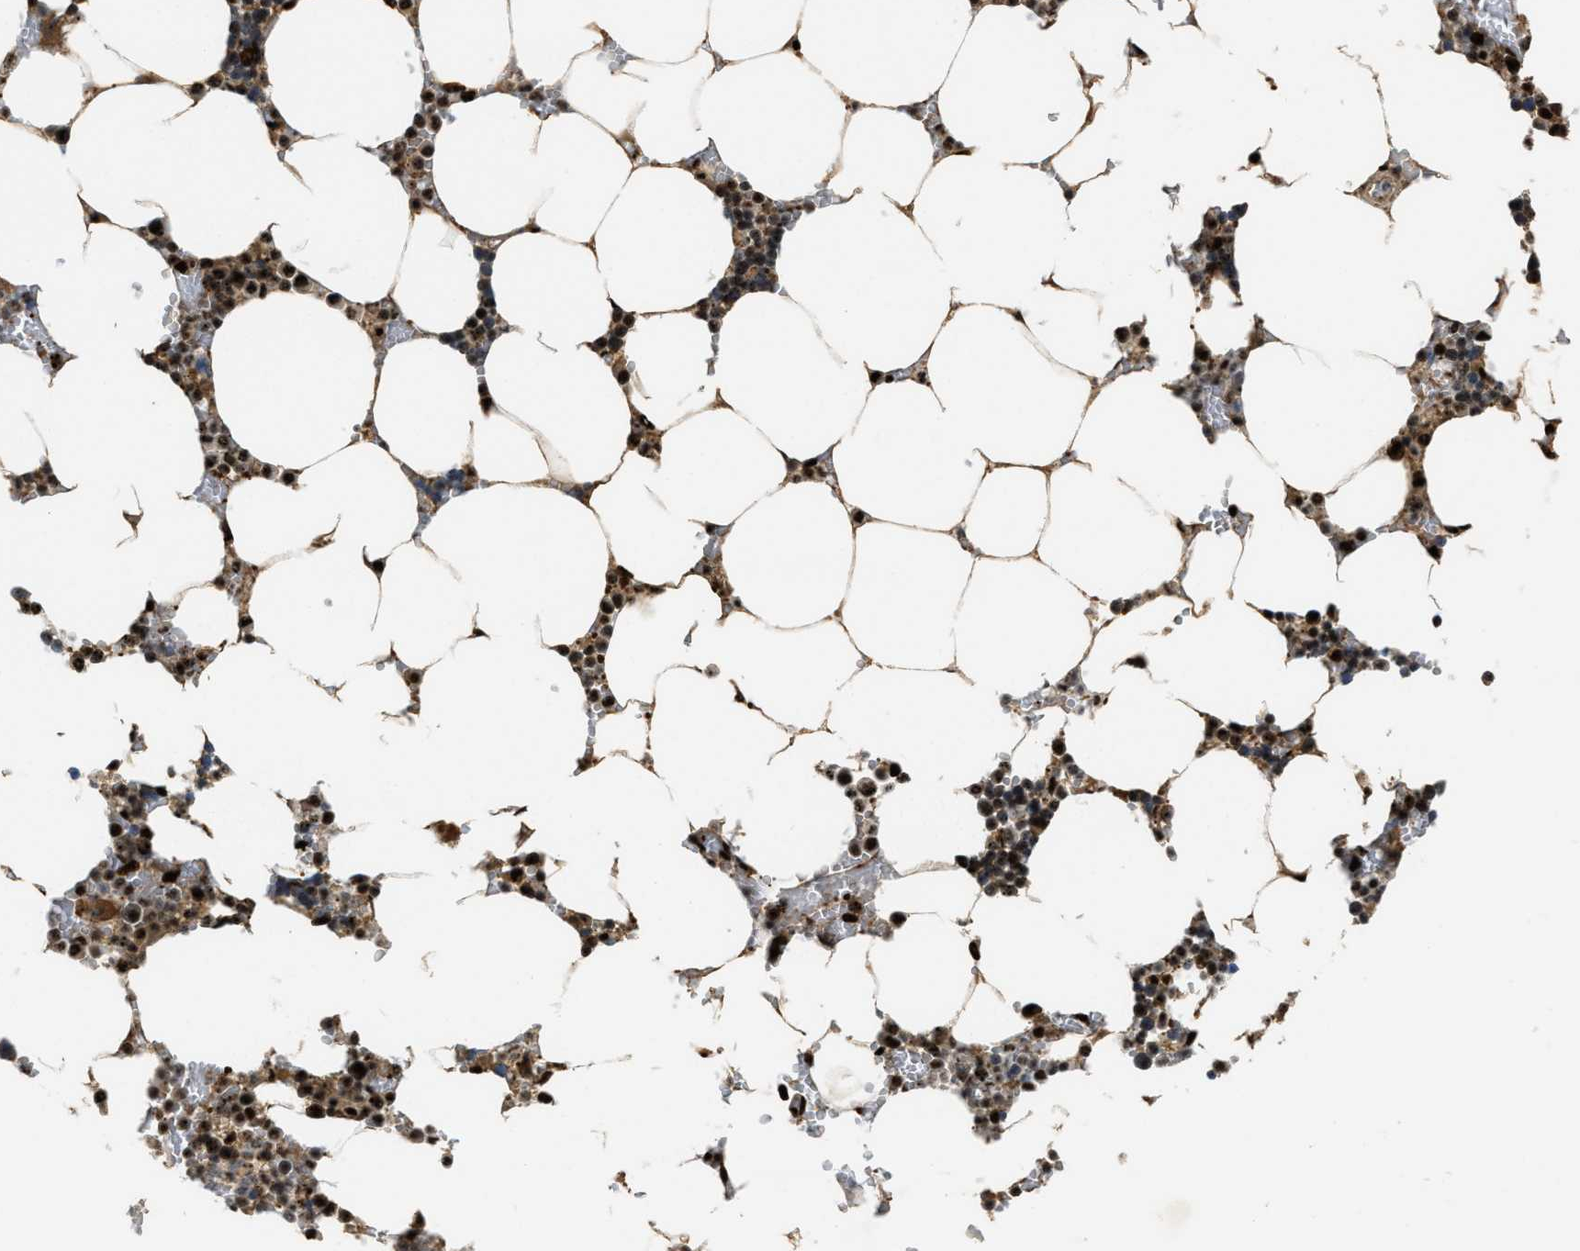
{"staining": {"intensity": "strong", "quantity": ">75%", "location": "nuclear"}, "tissue": "bone marrow", "cell_type": "Hematopoietic cells", "image_type": "normal", "snomed": [{"axis": "morphology", "description": "Normal tissue, NOS"}, {"axis": "topography", "description": "Bone marrow"}], "caption": "Brown immunohistochemical staining in benign human bone marrow shows strong nuclear expression in approximately >75% of hematopoietic cells. The staining is performed using DAB brown chromogen to label protein expression. The nuclei are counter-stained blue using hematoxylin.", "gene": "ZNF687", "patient": {"sex": "male", "age": 70}}